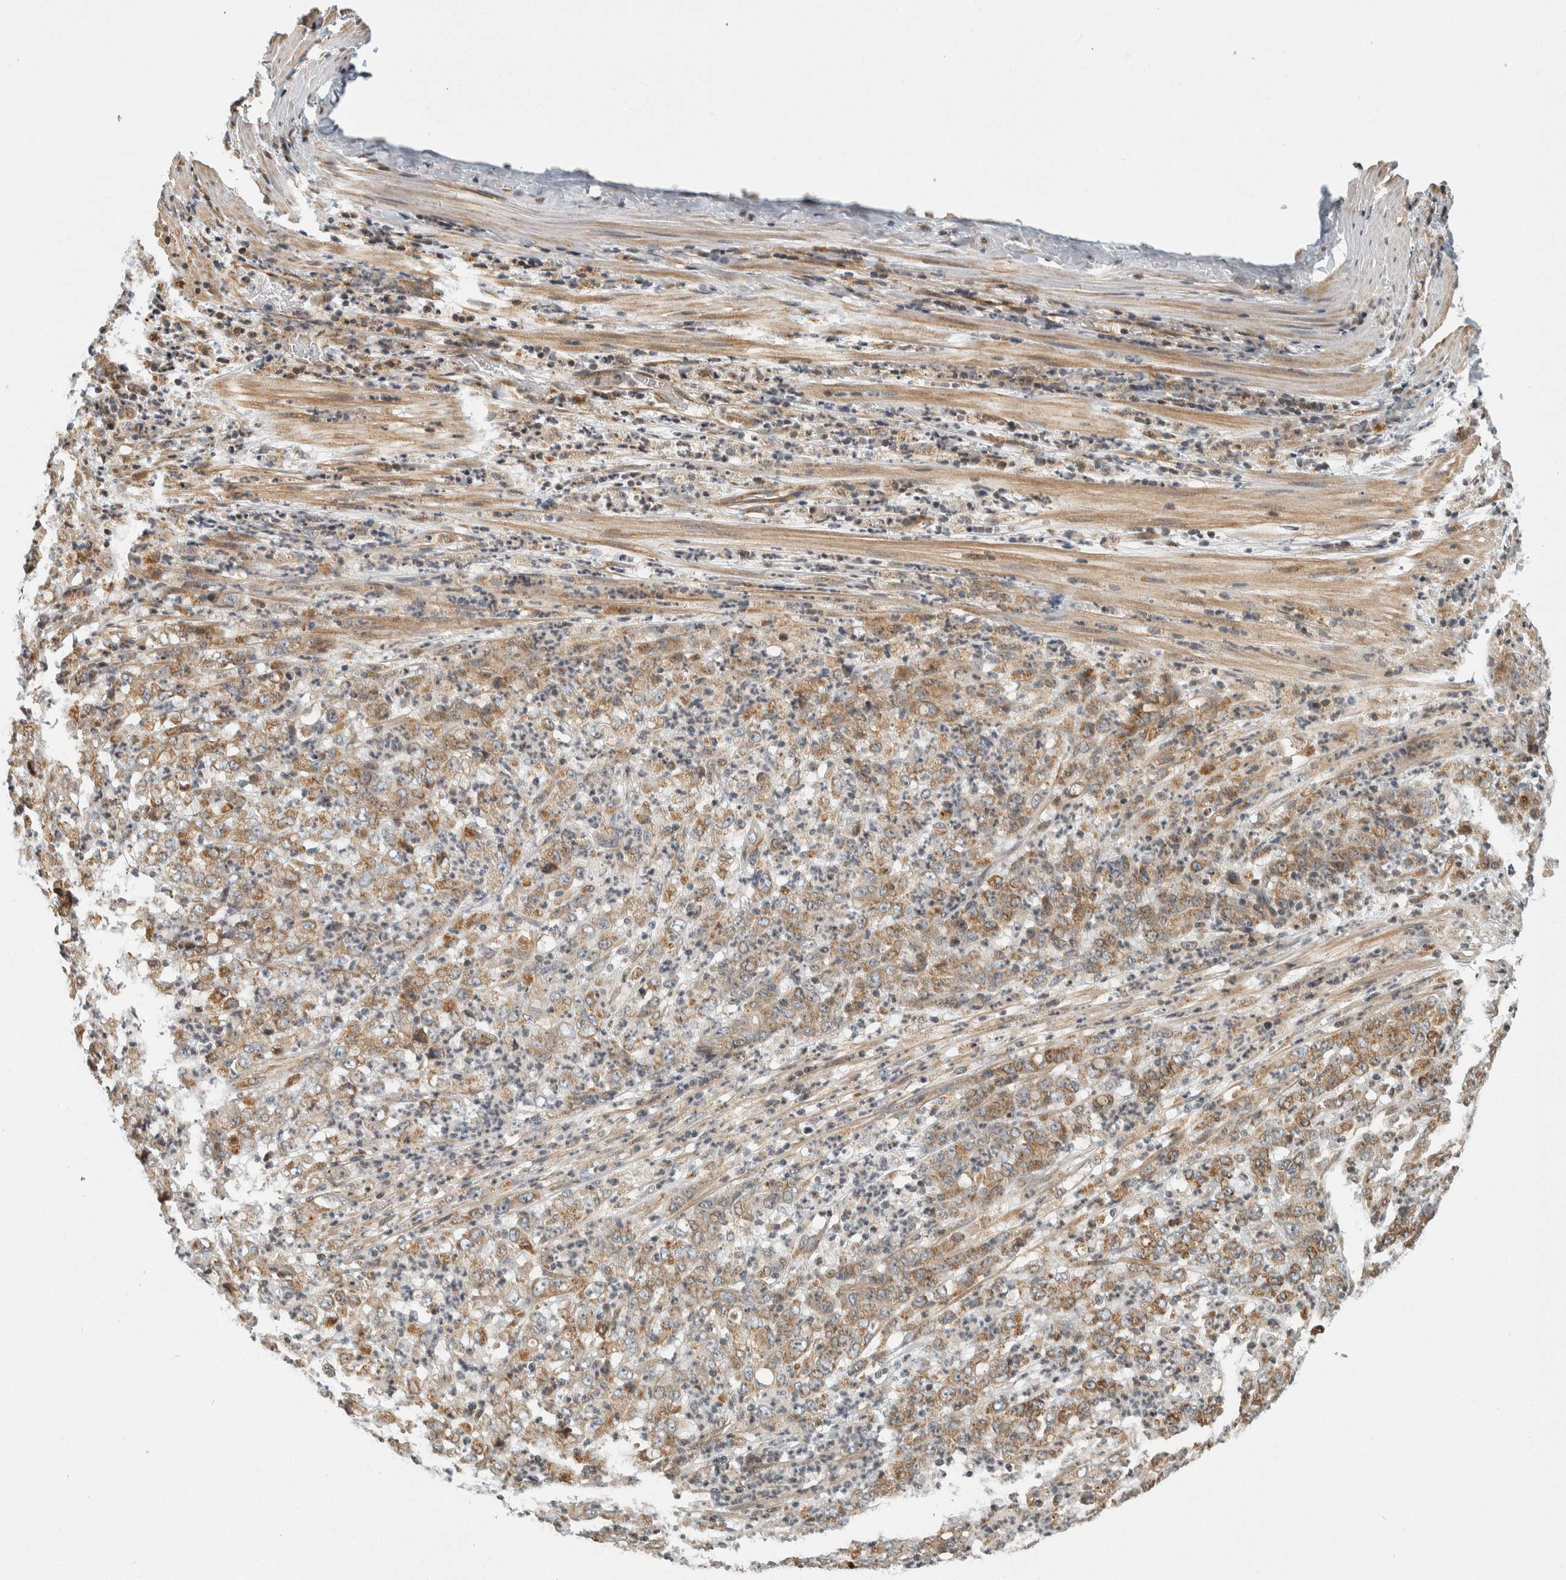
{"staining": {"intensity": "moderate", "quantity": ">75%", "location": "cytoplasmic/membranous"}, "tissue": "stomach cancer", "cell_type": "Tumor cells", "image_type": "cancer", "snomed": [{"axis": "morphology", "description": "Adenocarcinoma, NOS"}, {"axis": "topography", "description": "Stomach, lower"}], "caption": "An immunohistochemistry micrograph of neoplastic tissue is shown. Protein staining in brown highlights moderate cytoplasmic/membranous positivity in stomach cancer (adenocarcinoma) within tumor cells. (DAB (3,3'-diaminobenzidine) IHC with brightfield microscopy, high magnification).", "gene": "AFP", "patient": {"sex": "female", "age": 71}}